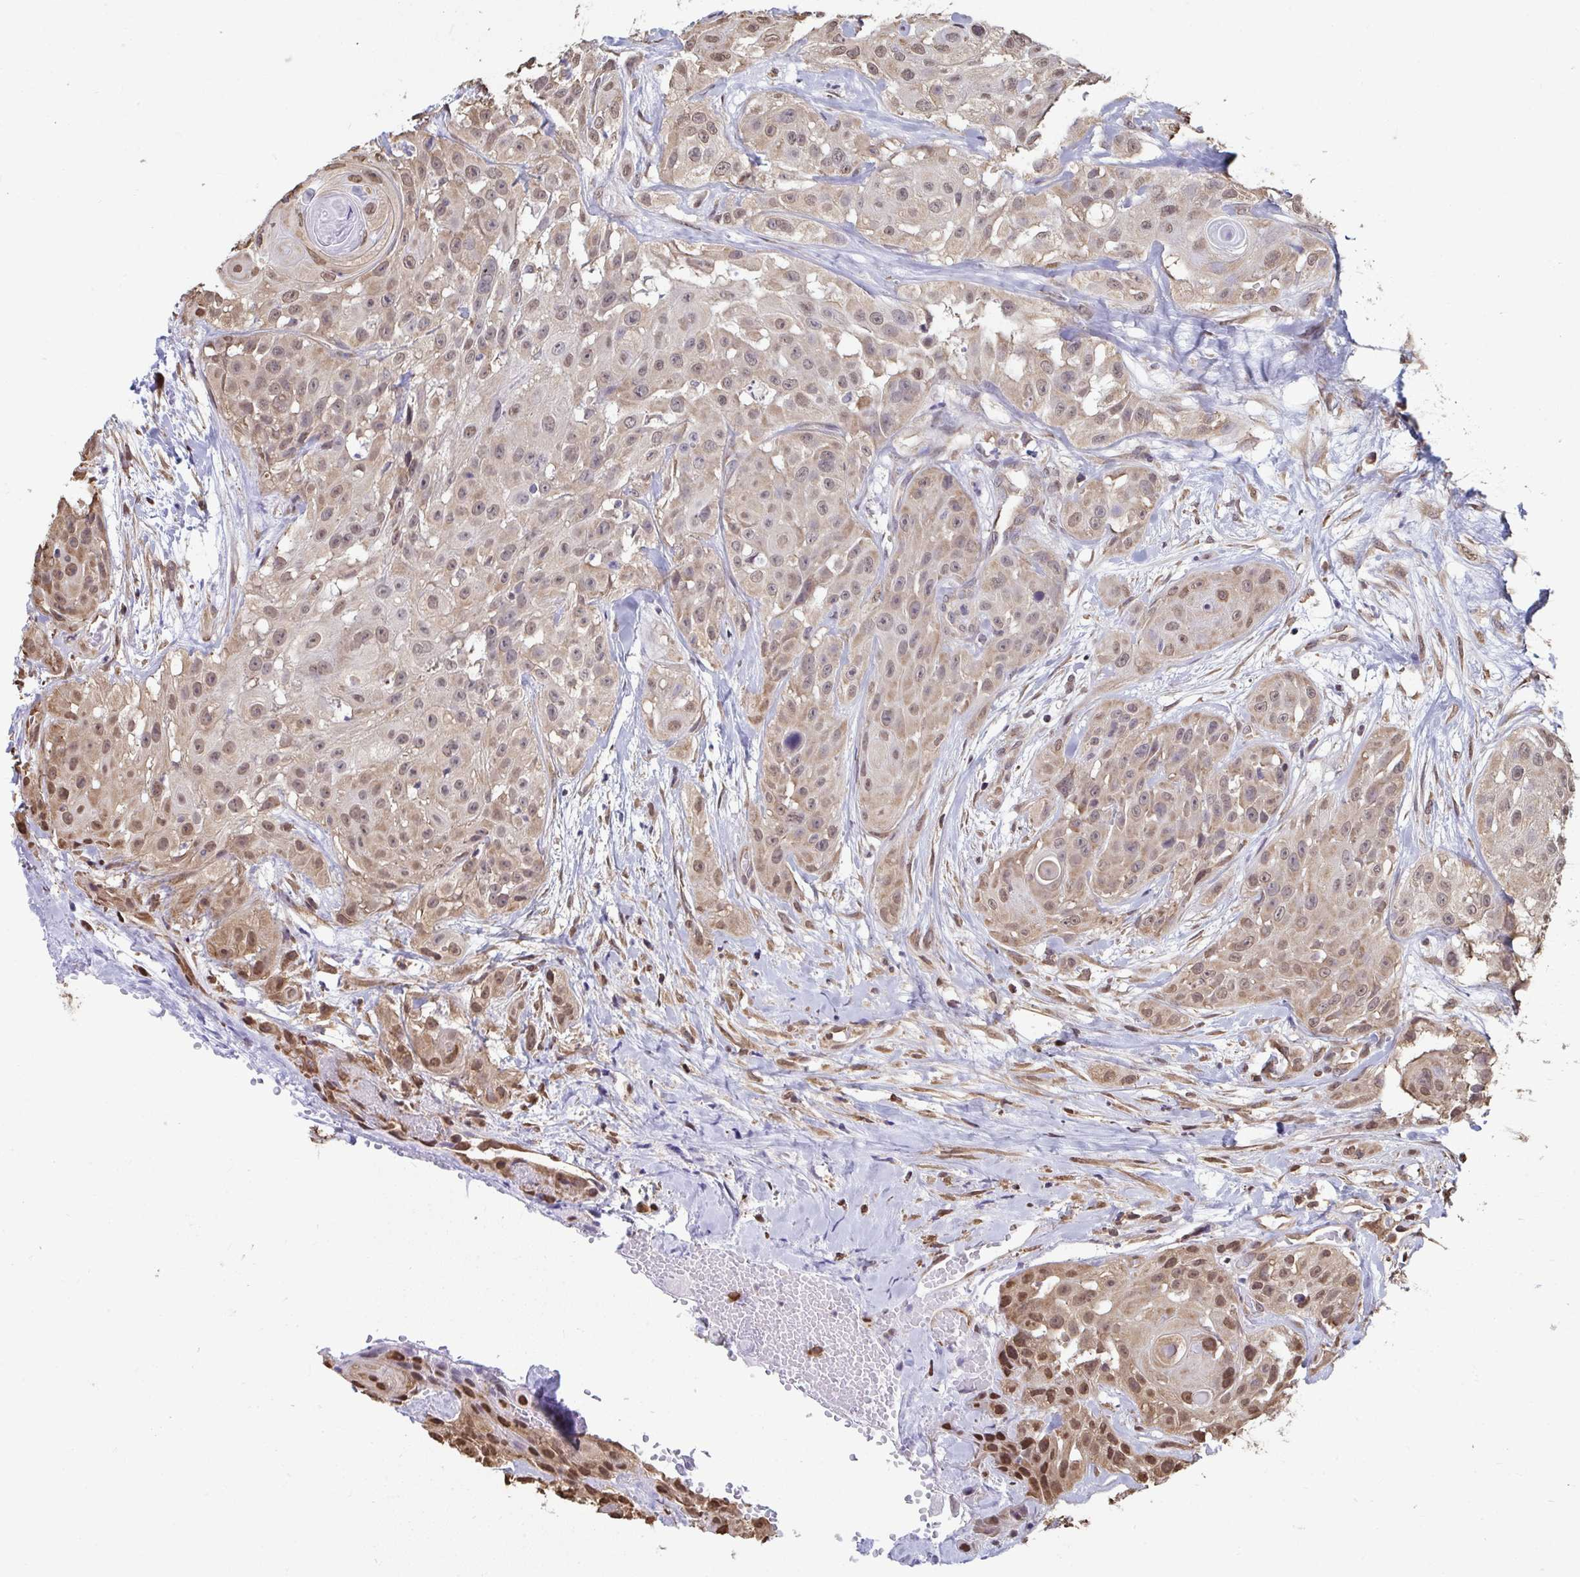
{"staining": {"intensity": "moderate", "quantity": ">75%", "location": "cytoplasmic/membranous,nuclear"}, "tissue": "head and neck cancer", "cell_type": "Tumor cells", "image_type": "cancer", "snomed": [{"axis": "morphology", "description": "Squamous cell carcinoma, NOS"}, {"axis": "topography", "description": "Head-Neck"}], "caption": "Immunohistochemical staining of human head and neck cancer shows medium levels of moderate cytoplasmic/membranous and nuclear expression in about >75% of tumor cells.", "gene": "SYNCRIP", "patient": {"sex": "male", "age": 83}}